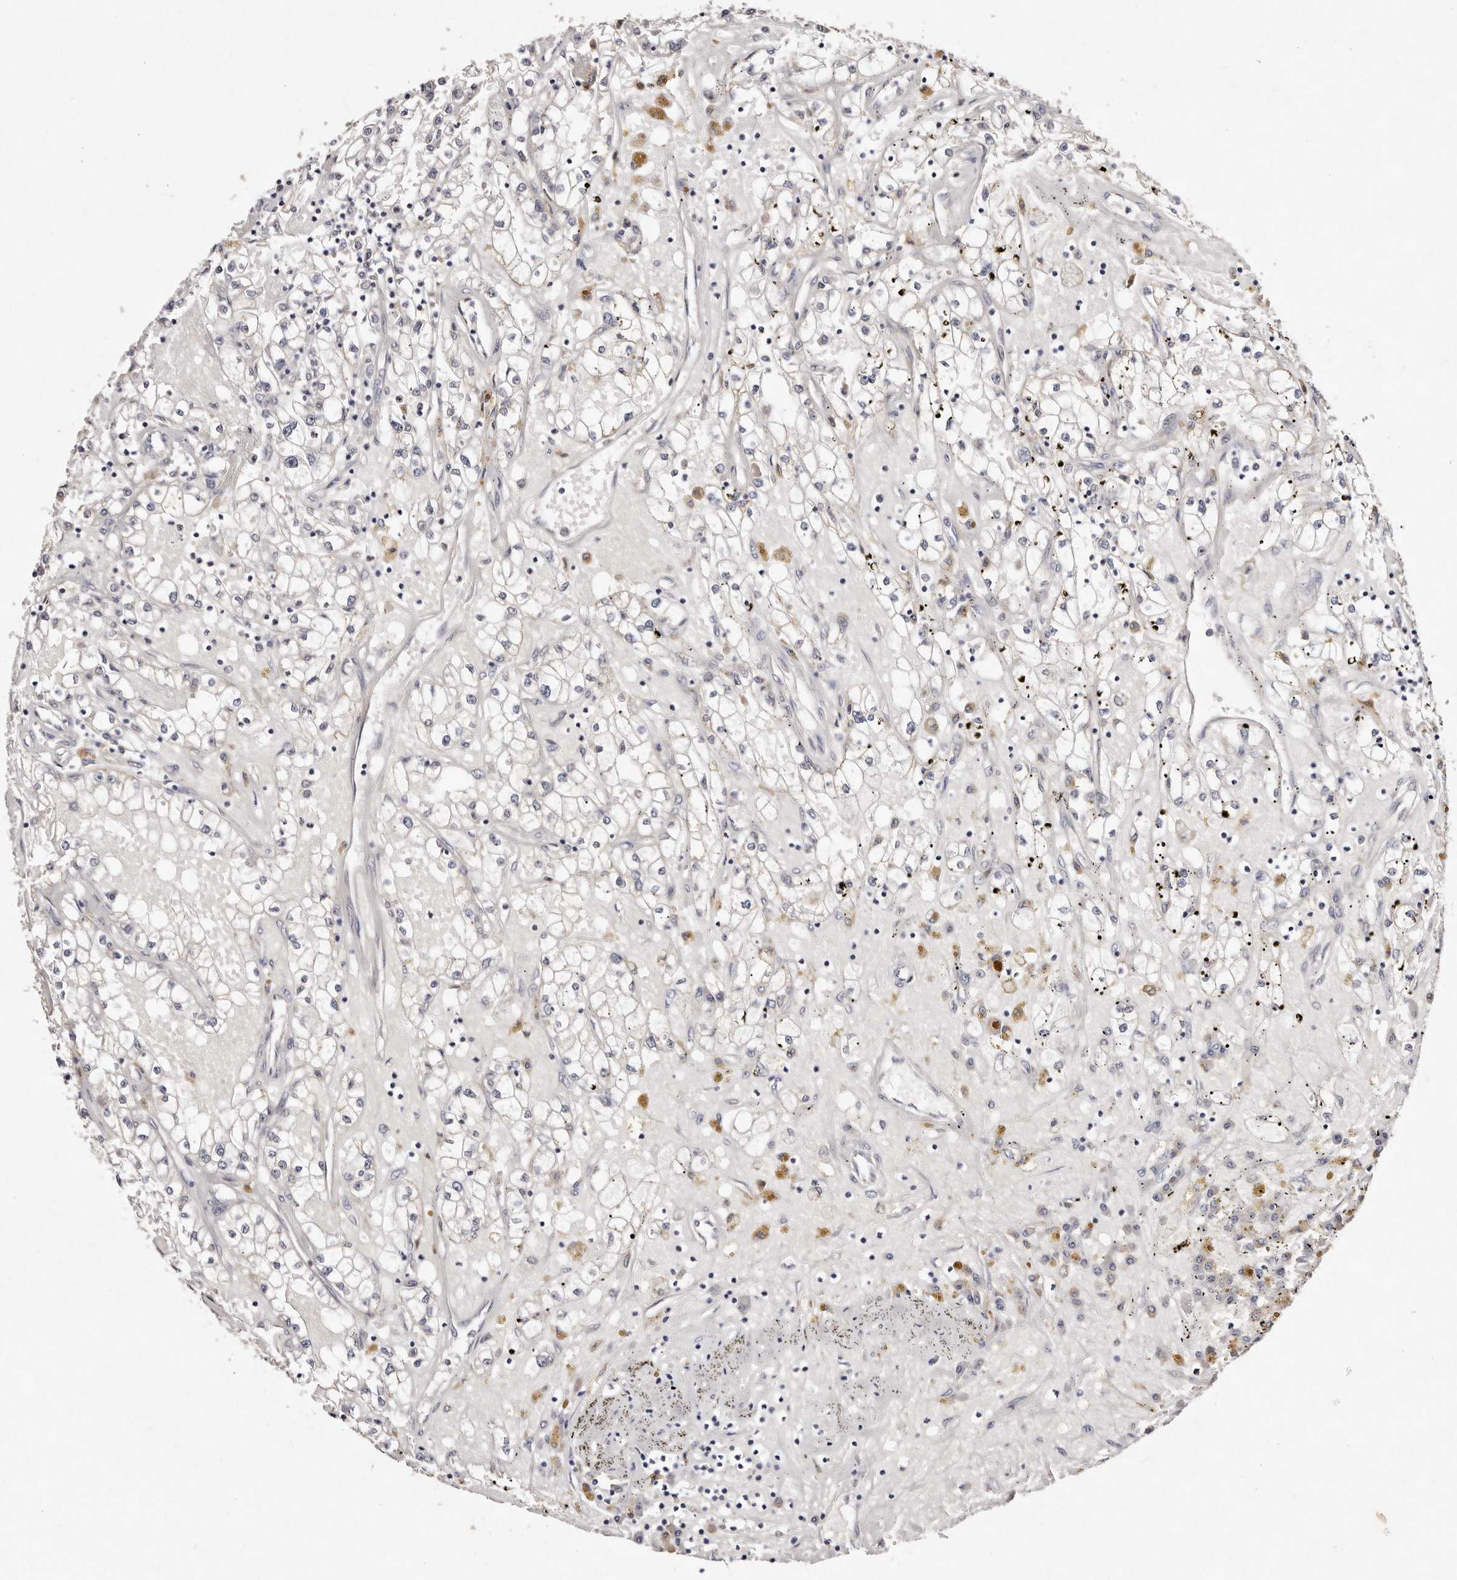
{"staining": {"intensity": "negative", "quantity": "none", "location": "none"}, "tissue": "renal cancer", "cell_type": "Tumor cells", "image_type": "cancer", "snomed": [{"axis": "morphology", "description": "Adenocarcinoma, NOS"}, {"axis": "topography", "description": "Kidney"}], "caption": "Human adenocarcinoma (renal) stained for a protein using IHC displays no positivity in tumor cells.", "gene": "TSC2", "patient": {"sex": "male", "age": 56}}